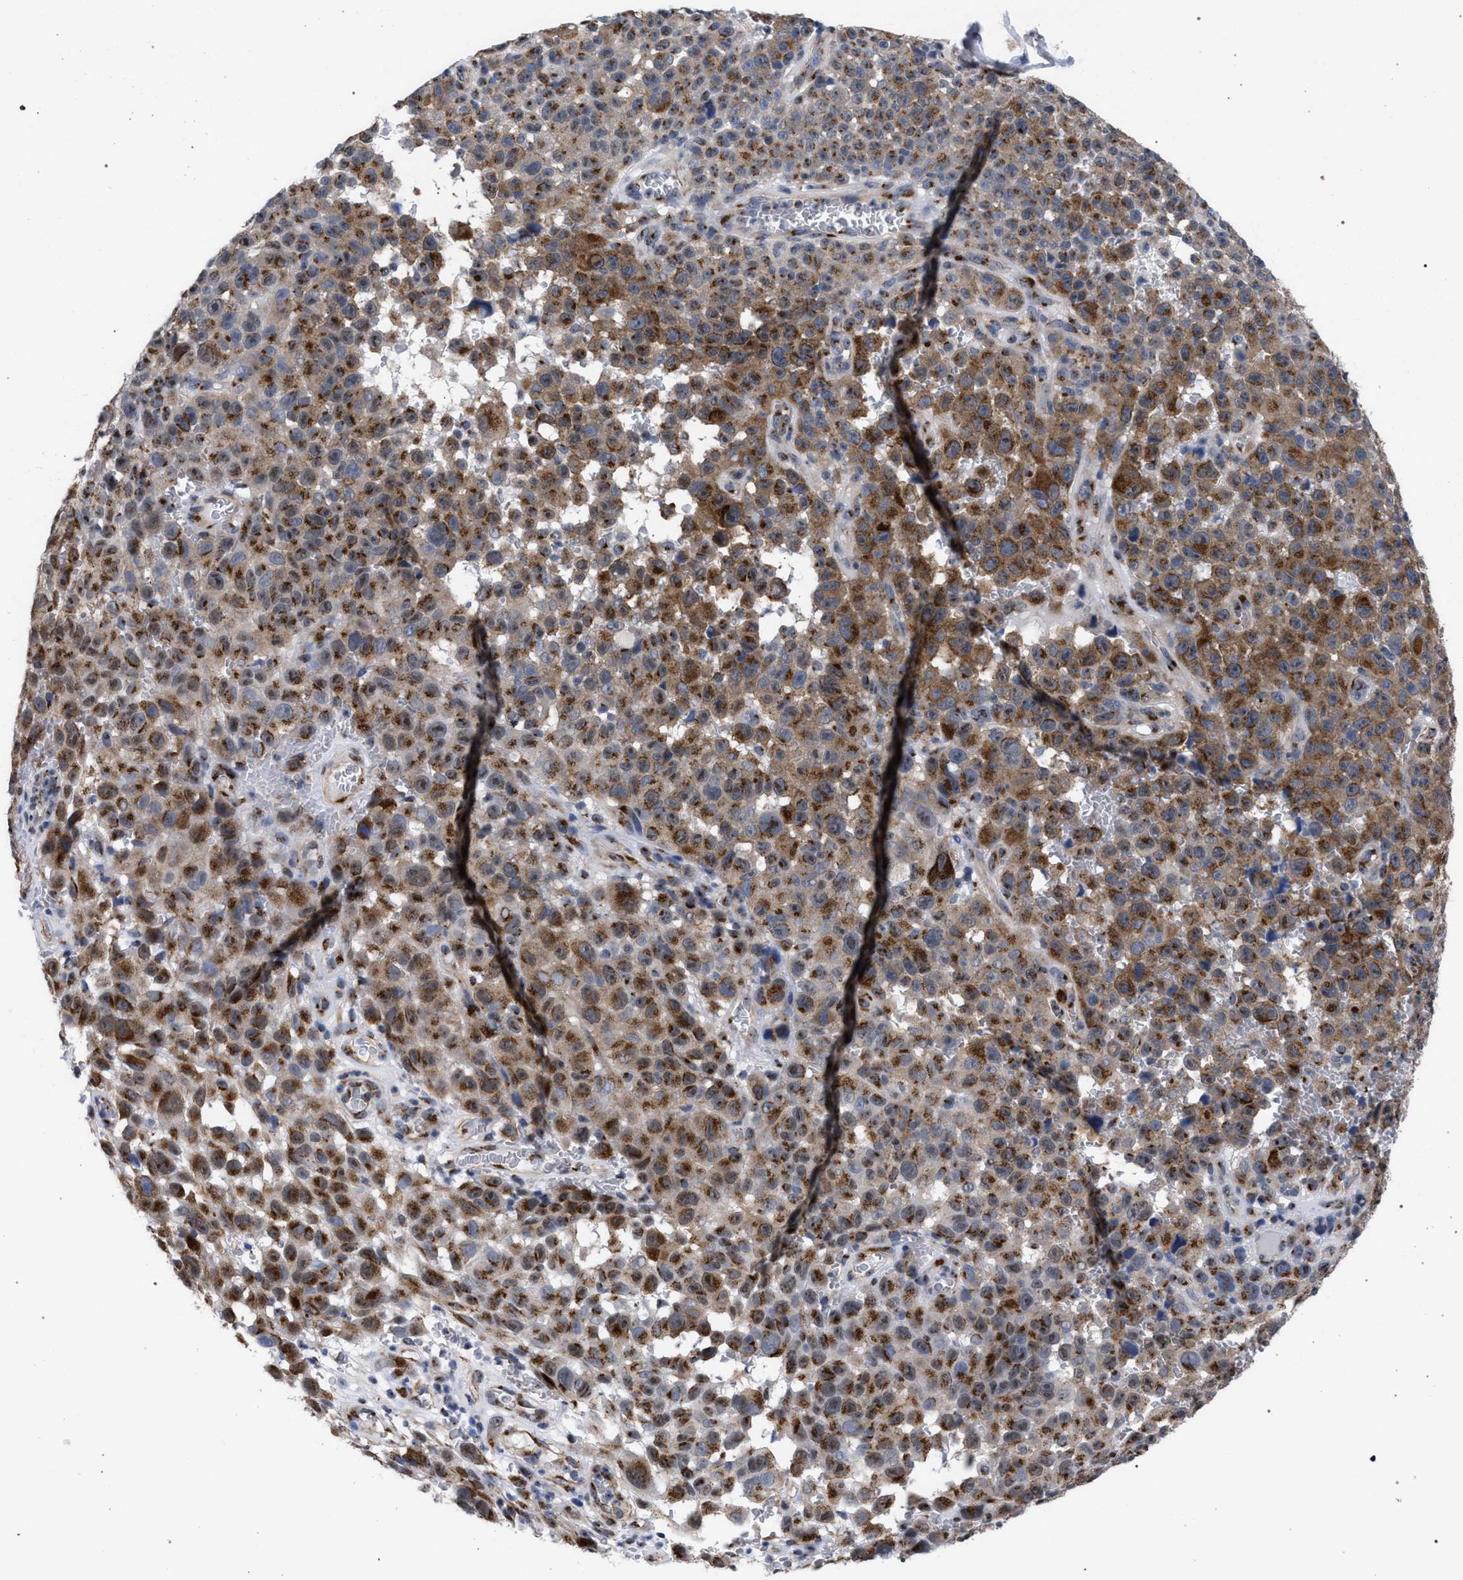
{"staining": {"intensity": "strong", "quantity": ">75%", "location": "cytoplasmic/membranous"}, "tissue": "melanoma", "cell_type": "Tumor cells", "image_type": "cancer", "snomed": [{"axis": "morphology", "description": "Malignant melanoma, NOS"}, {"axis": "topography", "description": "Skin"}], "caption": "Strong cytoplasmic/membranous staining is appreciated in about >75% of tumor cells in malignant melanoma.", "gene": "GOLGA2", "patient": {"sex": "female", "age": 82}}